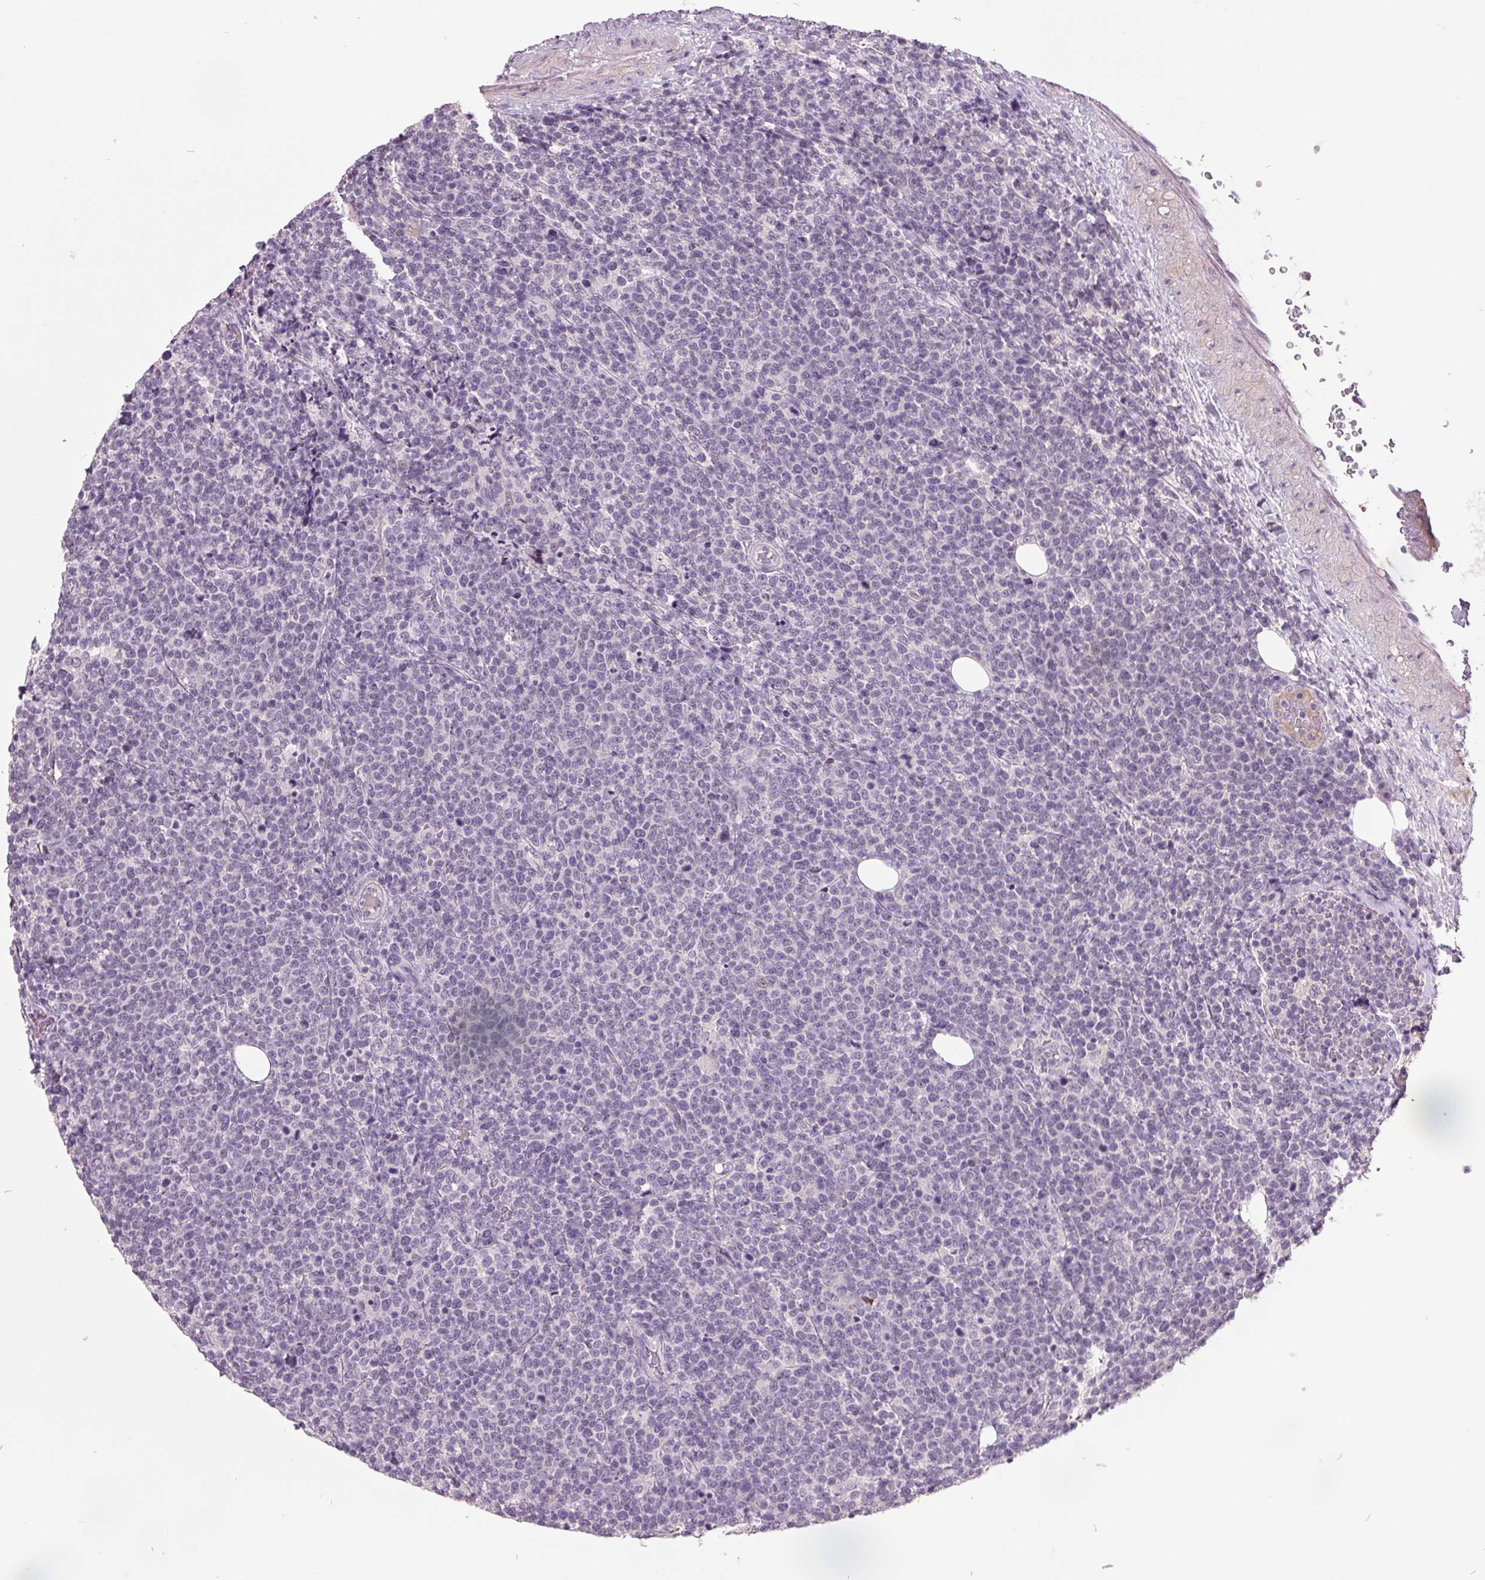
{"staining": {"intensity": "negative", "quantity": "none", "location": "none"}, "tissue": "lymphoma", "cell_type": "Tumor cells", "image_type": "cancer", "snomed": [{"axis": "morphology", "description": "Malignant lymphoma, non-Hodgkin's type, High grade"}, {"axis": "topography", "description": "Lymph node"}], "caption": "An immunohistochemistry photomicrograph of malignant lymphoma, non-Hodgkin's type (high-grade) is shown. There is no staining in tumor cells of malignant lymphoma, non-Hodgkin's type (high-grade).", "gene": "C2orf16", "patient": {"sex": "male", "age": 61}}